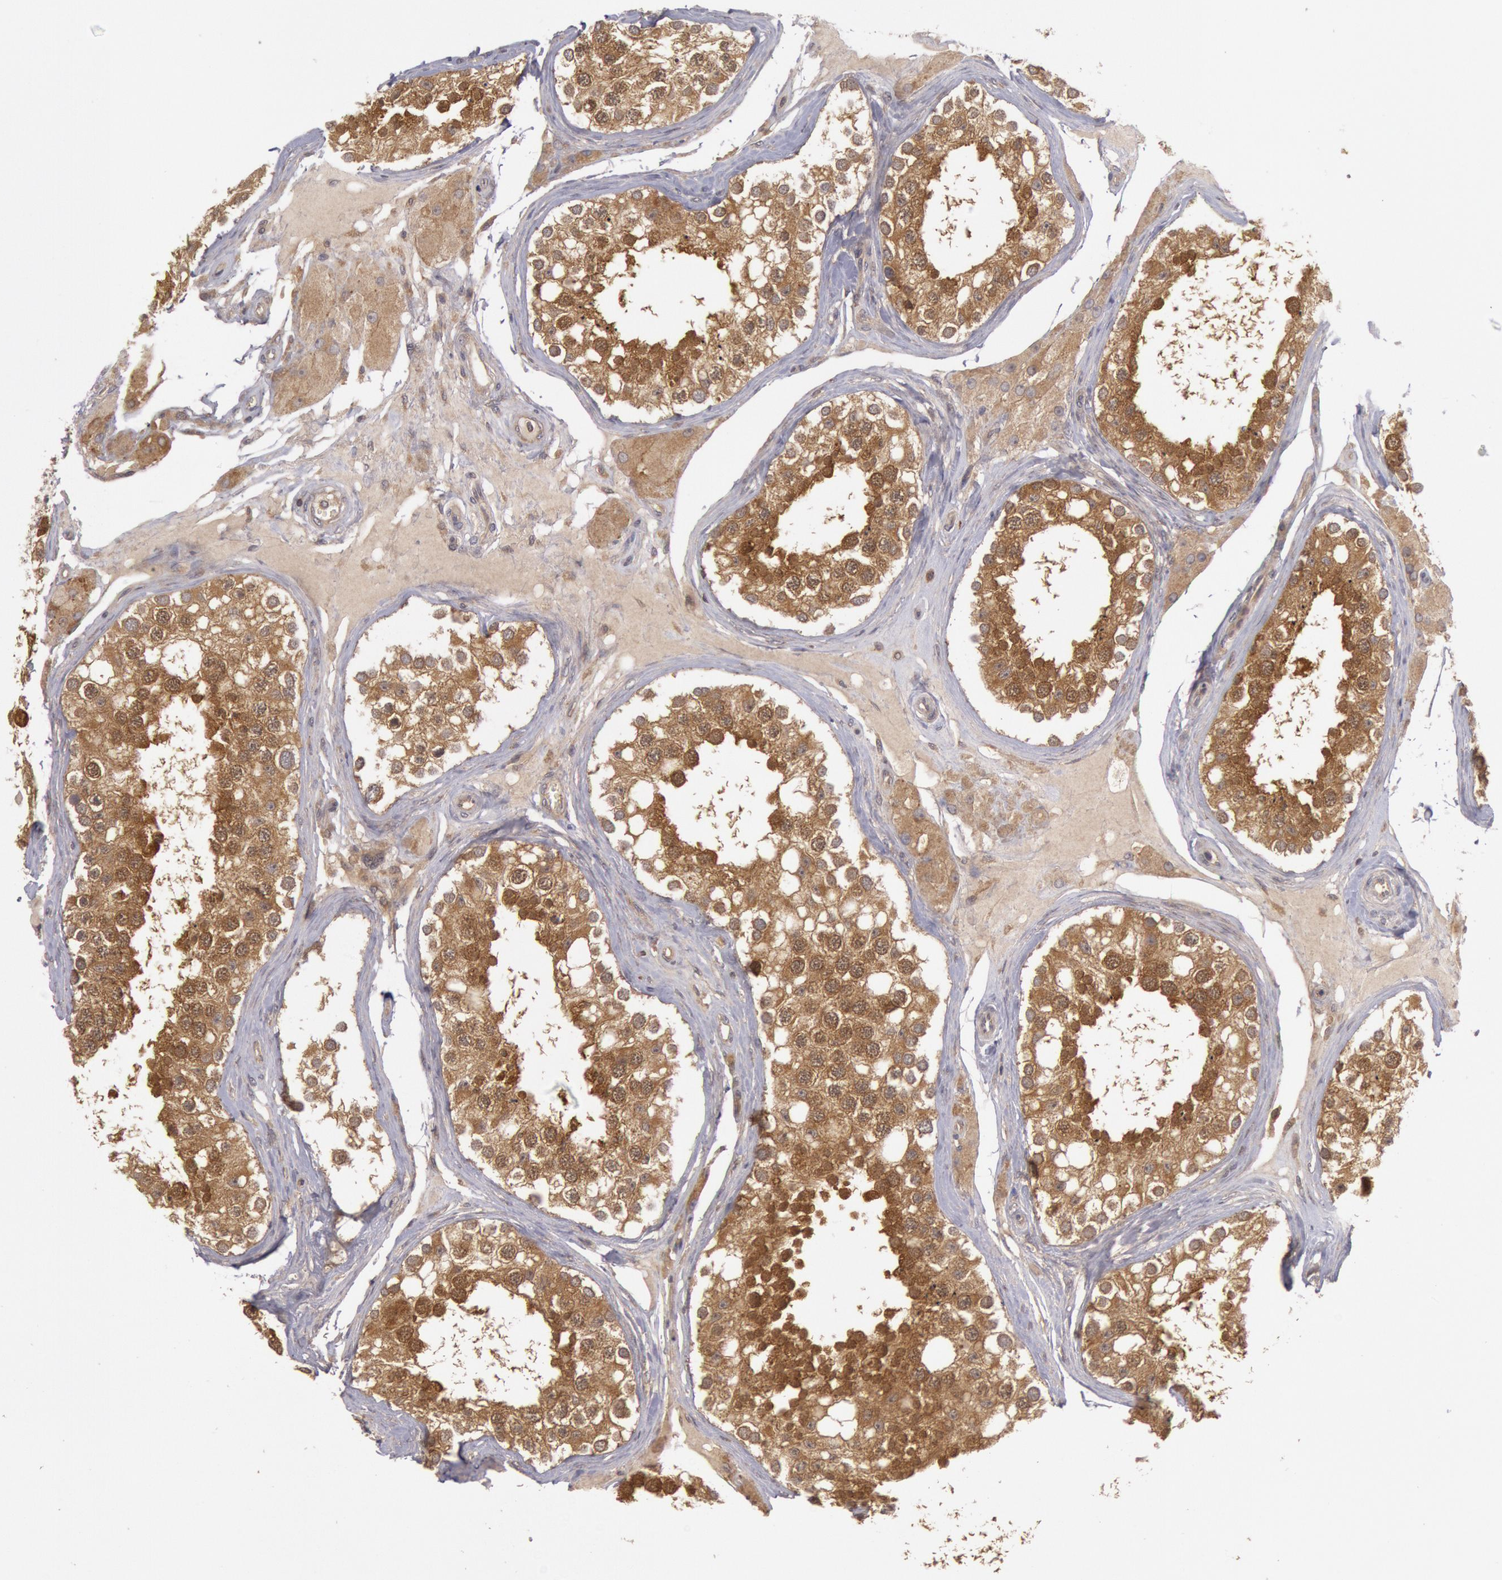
{"staining": {"intensity": "moderate", "quantity": ">75%", "location": "cytoplasmic/membranous"}, "tissue": "testis", "cell_type": "Cells in seminiferous ducts", "image_type": "normal", "snomed": [{"axis": "morphology", "description": "Normal tissue, NOS"}, {"axis": "topography", "description": "Testis"}], "caption": "A histopathology image of human testis stained for a protein reveals moderate cytoplasmic/membranous brown staining in cells in seminiferous ducts. (DAB = brown stain, brightfield microscopy at high magnification).", "gene": "BRAF", "patient": {"sex": "male", "age": 68}}